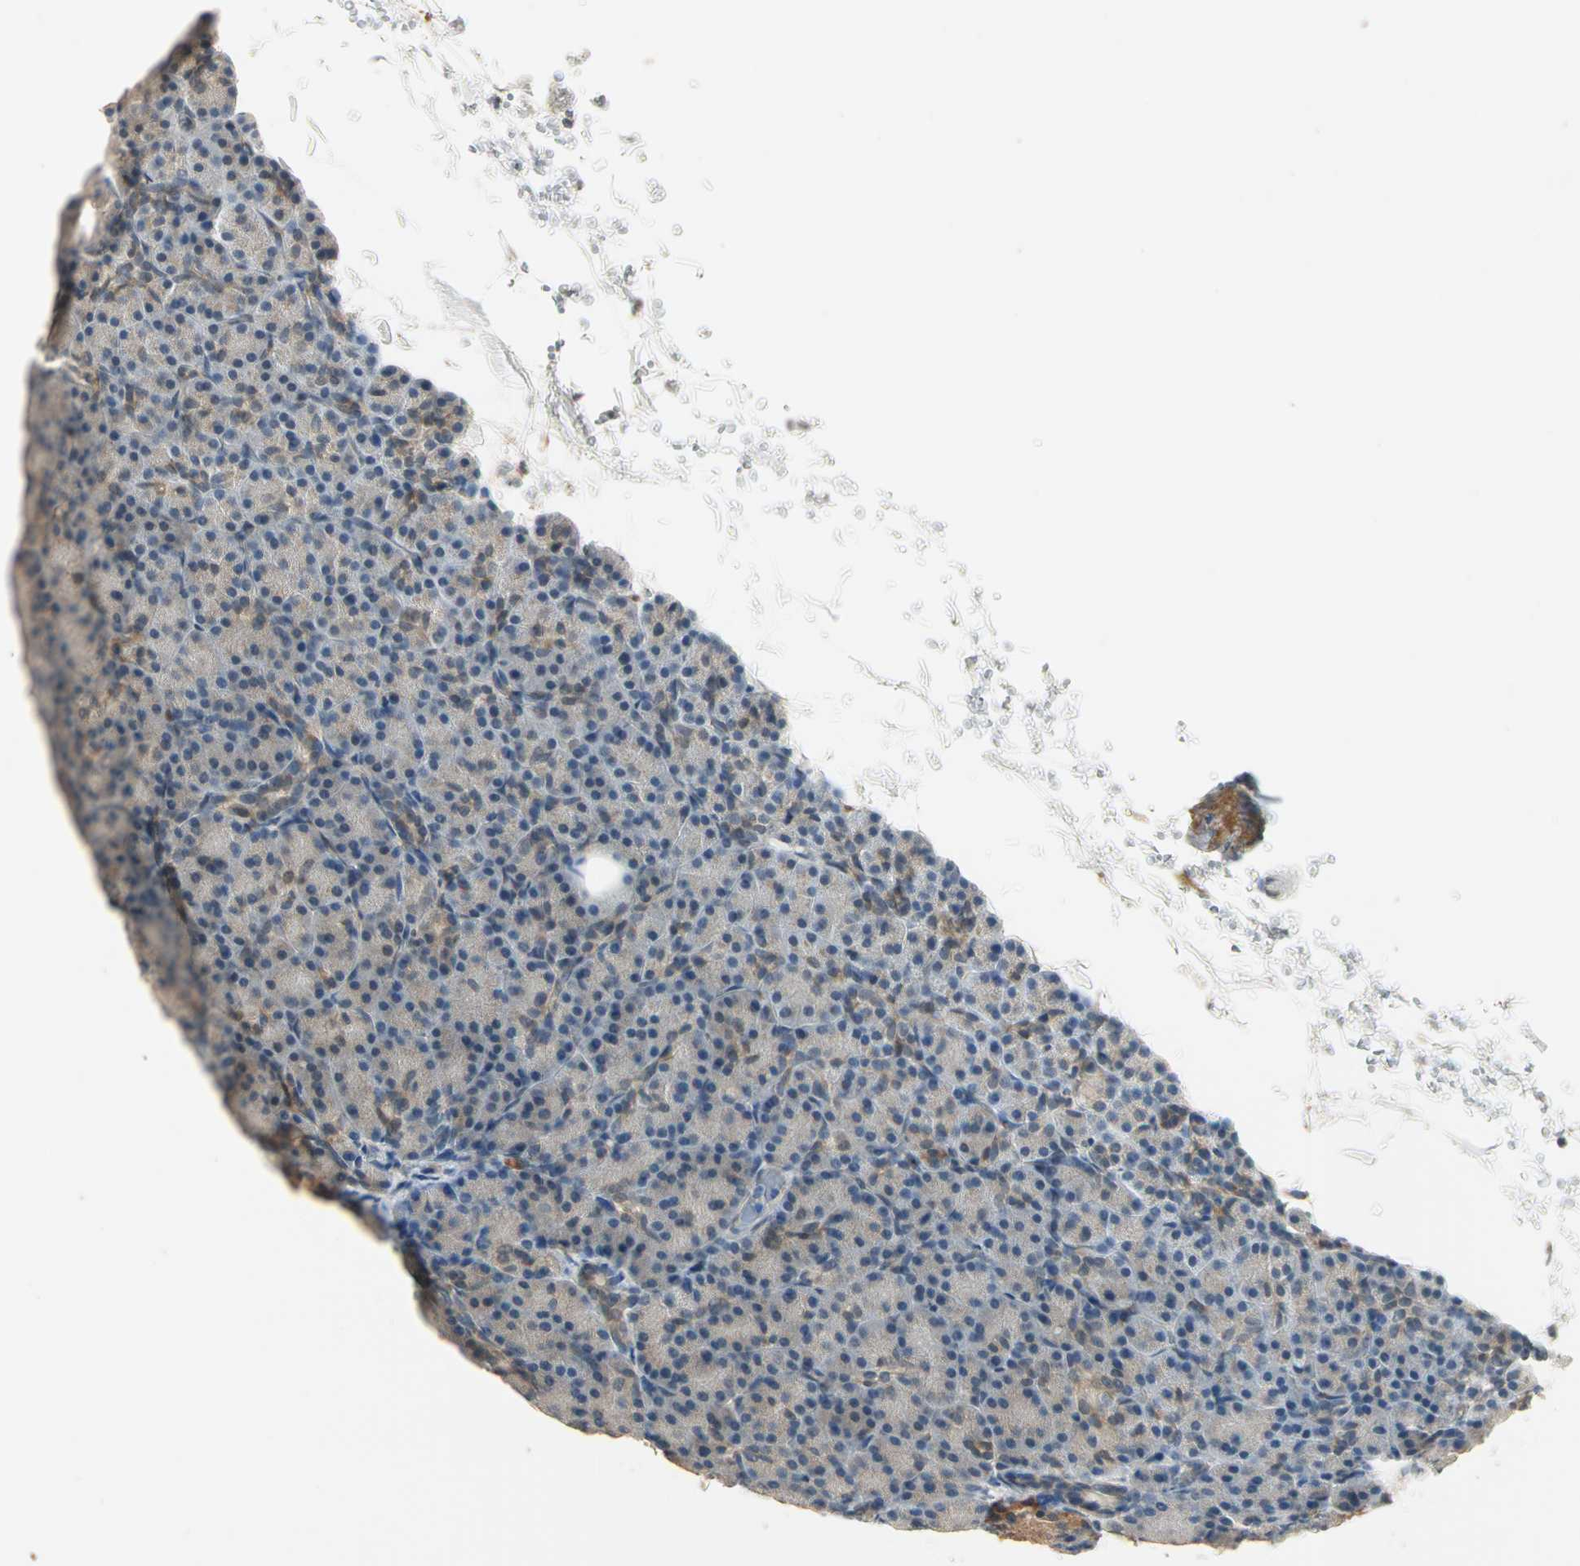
{"staining": {"intensity": "weak", "quantity": ">75%", "location": "cytoplasmic/membranous"}, "tissue": "pancreas", "cell_type": "Exocrine glandular cells", "image_type": "normal", "snomed": [{"axis": "morphology", "description": "Normal tissue, NOS"}, {"axis": "topography", "description": "Pancreas"}], "caption": "Weak cytoplasmic/membranous positivity for a protein is appreciated in about >75% of exocrine glandular cells of benign pancreas using IHC.", "gene": "TASOR", "patient": {"sex": "female", "age": 43}}